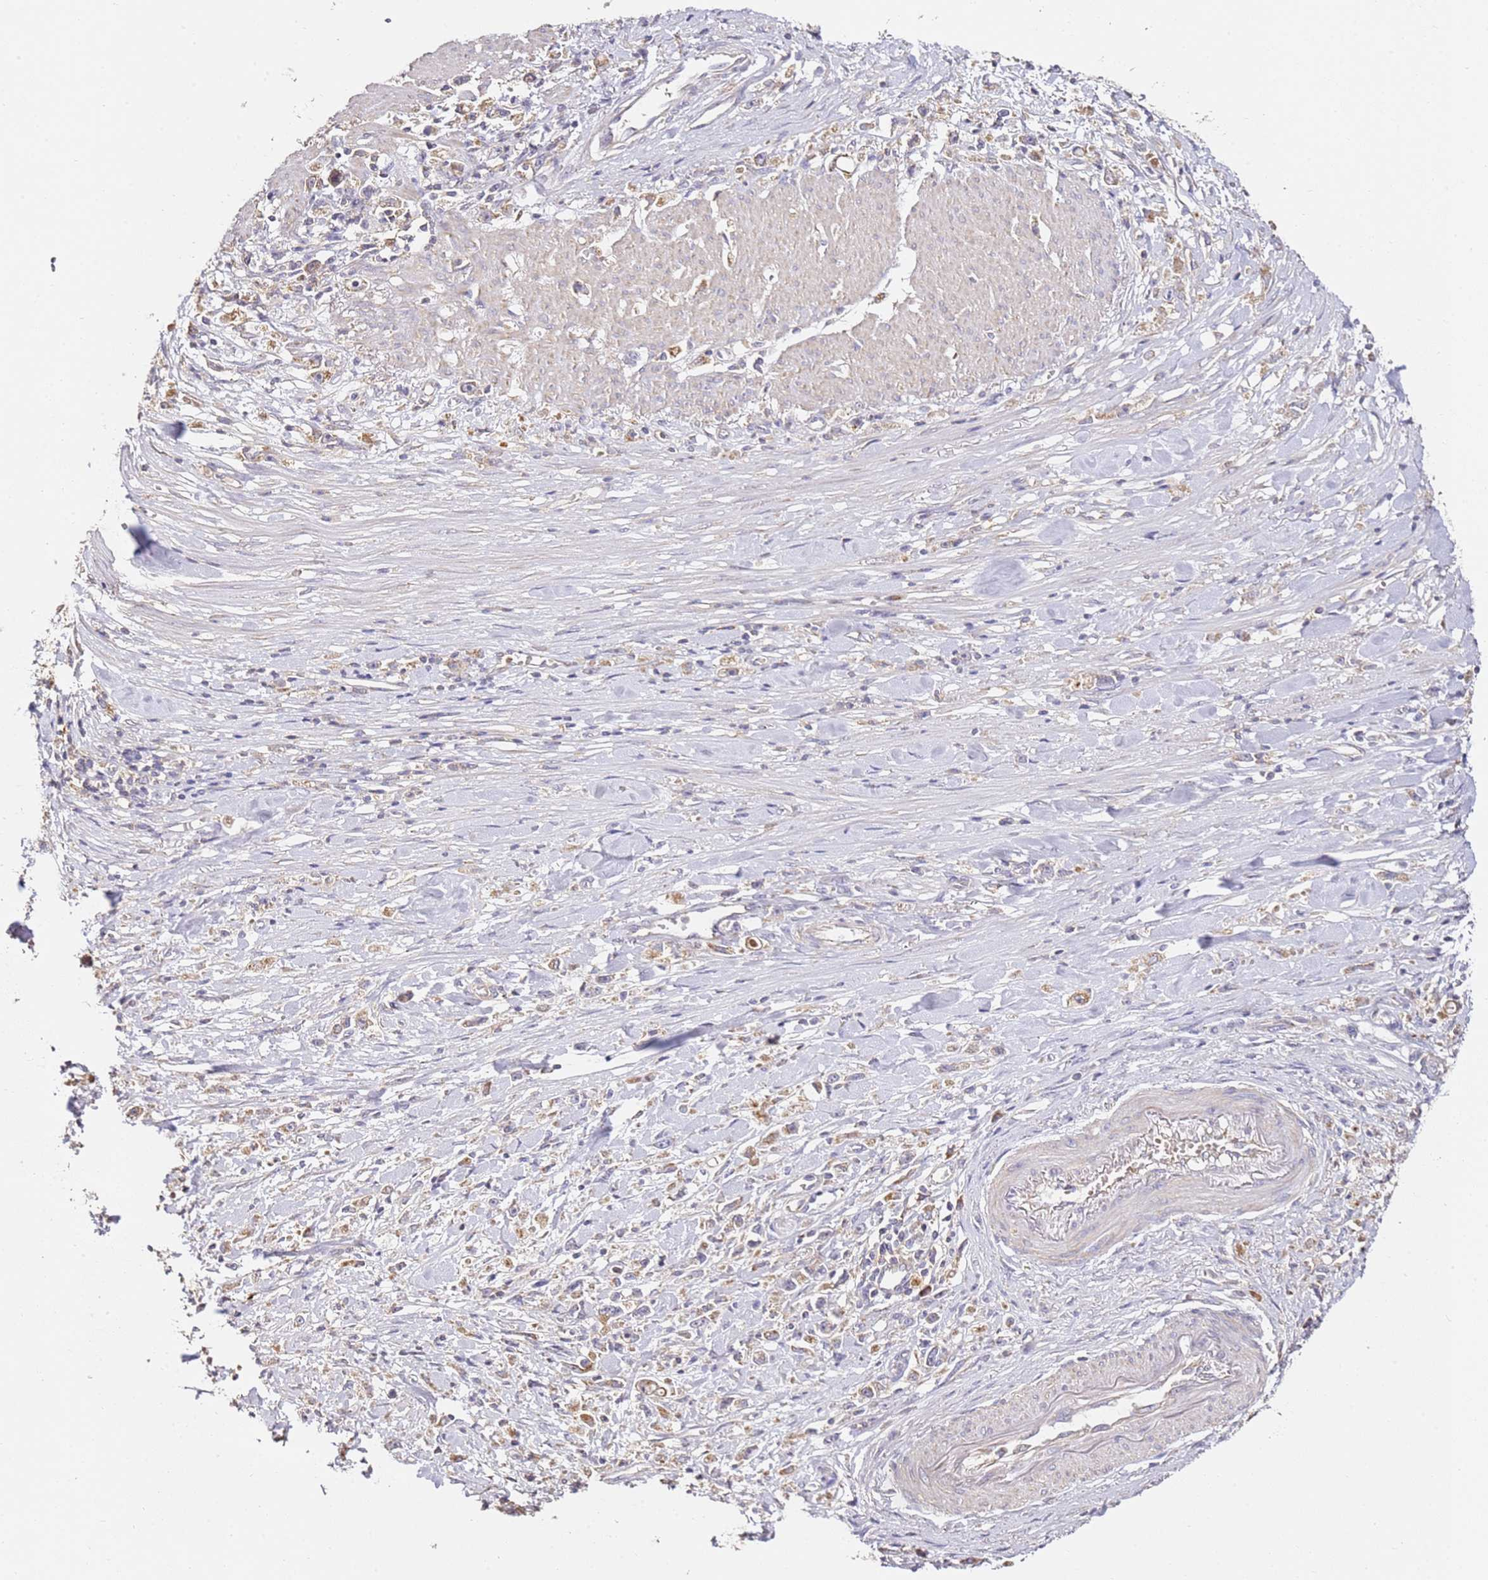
{"staining": {"intensity": "weak", "quantity": "25%-75%", "location": "cytoplasmic/membranous"}, "tissue": "stomach cancer", "cell_type": "Tumor cells", "image_type": "cancer", "snomed": [{"axis": "morphology", "description": "Adenocarcinoma, NOS"}, {"axis": "topography", "description": "Stomach"}], "caption": "Immunohistochemistry (IHC) photomicrograph of neoplastic tissue: human stomach cancer (adenocarcinoma) stained using IHC reveals low levels of weak protein expression localized specifically in the cytoplasmic/membranous of tumor cells, appearing as a cytoplasmic/membranous brown color.", "gene": "OR2B11", "patient": {"sex": "female", "age": 59}}